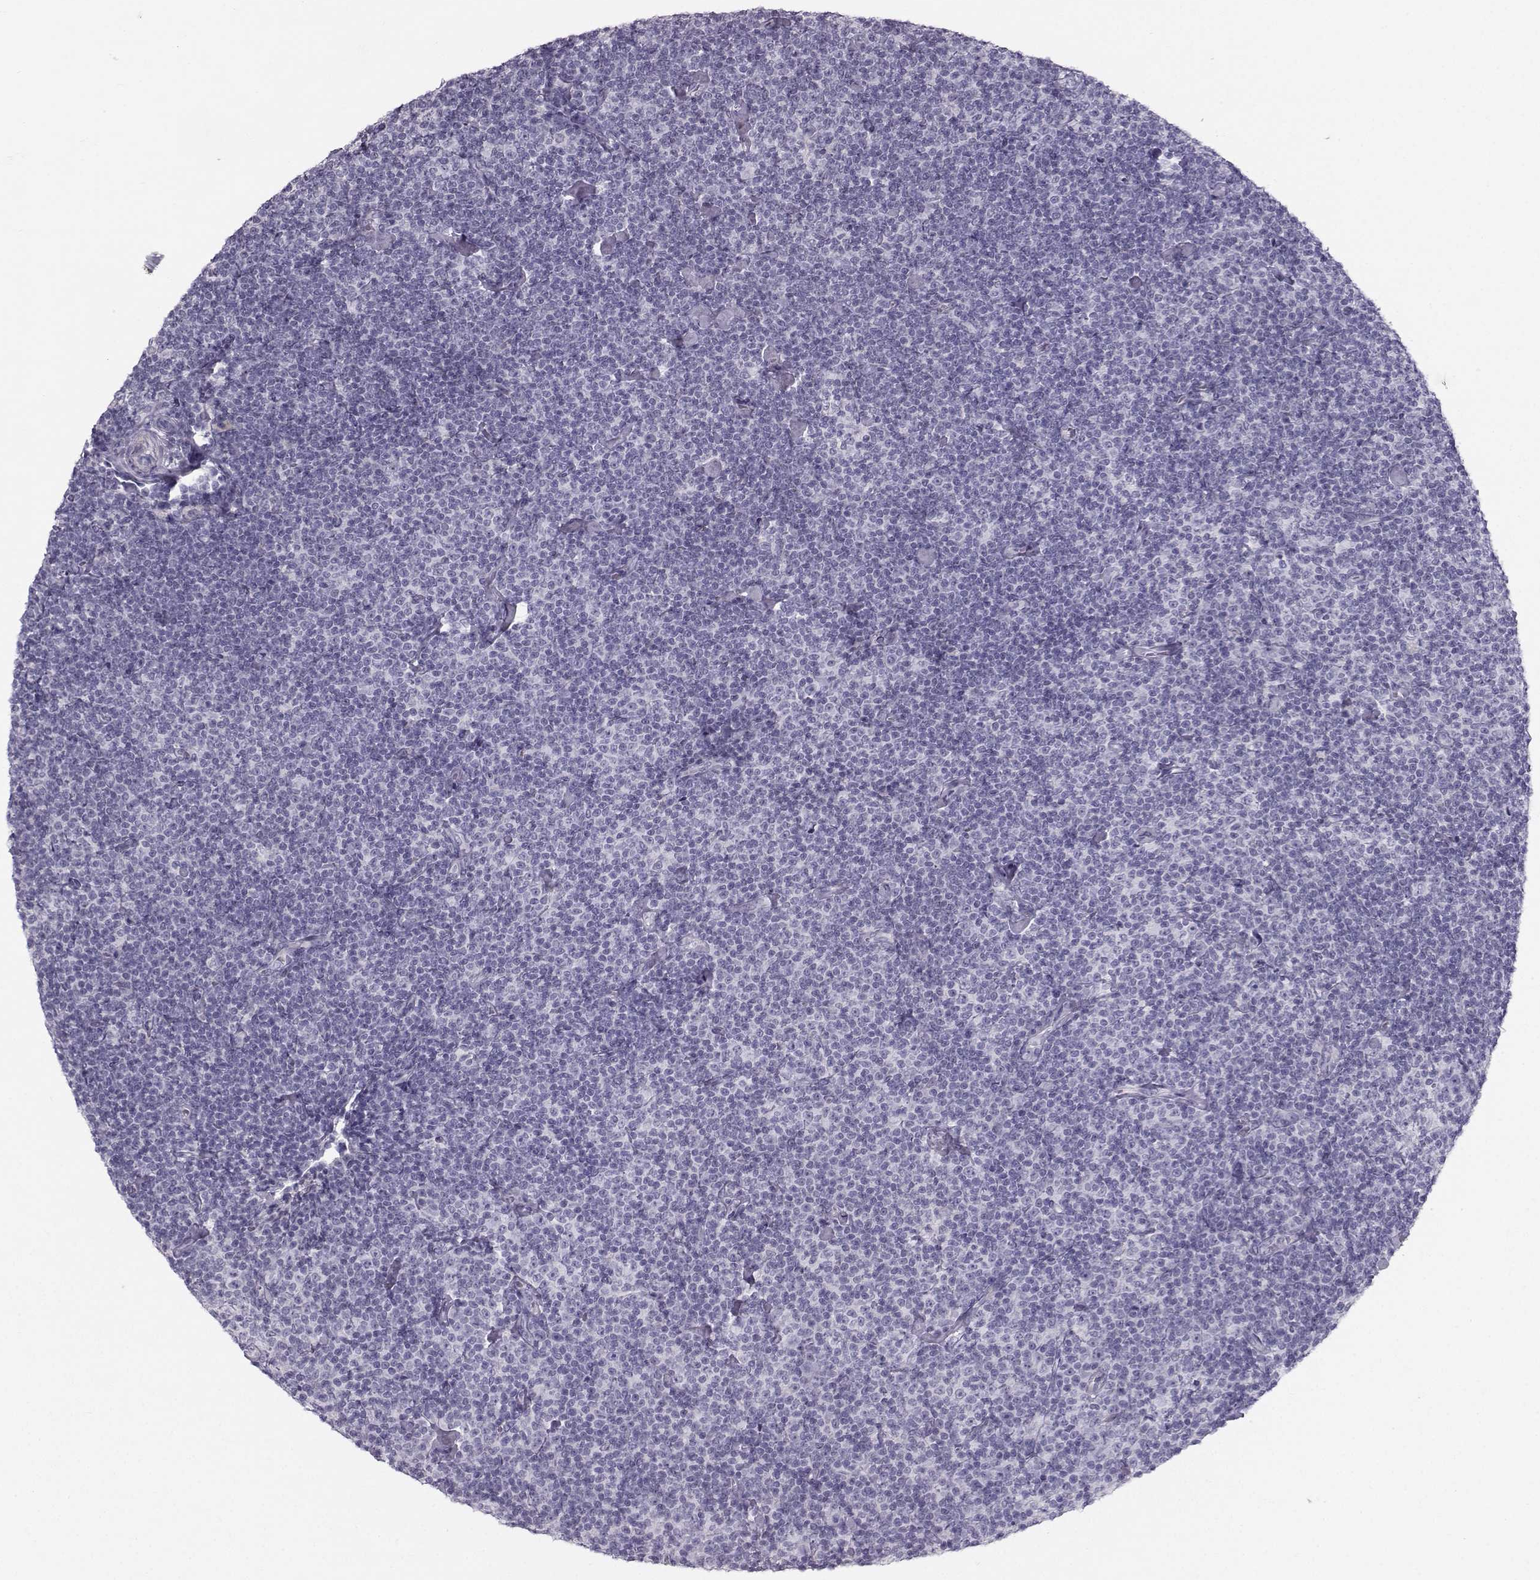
{"staining": {"intensity": "negative", "quantity": "none", "location": "none"}, "tissue": "lymphoma", "cell_type": "Tumor cells", "image_type": "cancer", "snomed": [{"axis": "morphology", "description": "Malignant lymphoma, non-Hodgkin's type, Low grade"}, {"axis": "topography", "description": "Lymph node"}], "caption": "Immunohistochemistry (IHC) image of neoplastic tissue: human lymphoma stained with DAB demonstrates no significant protein staining in tumor cells.", "gene": "CASR", "patient": {"sex": "male", "age": 81}}